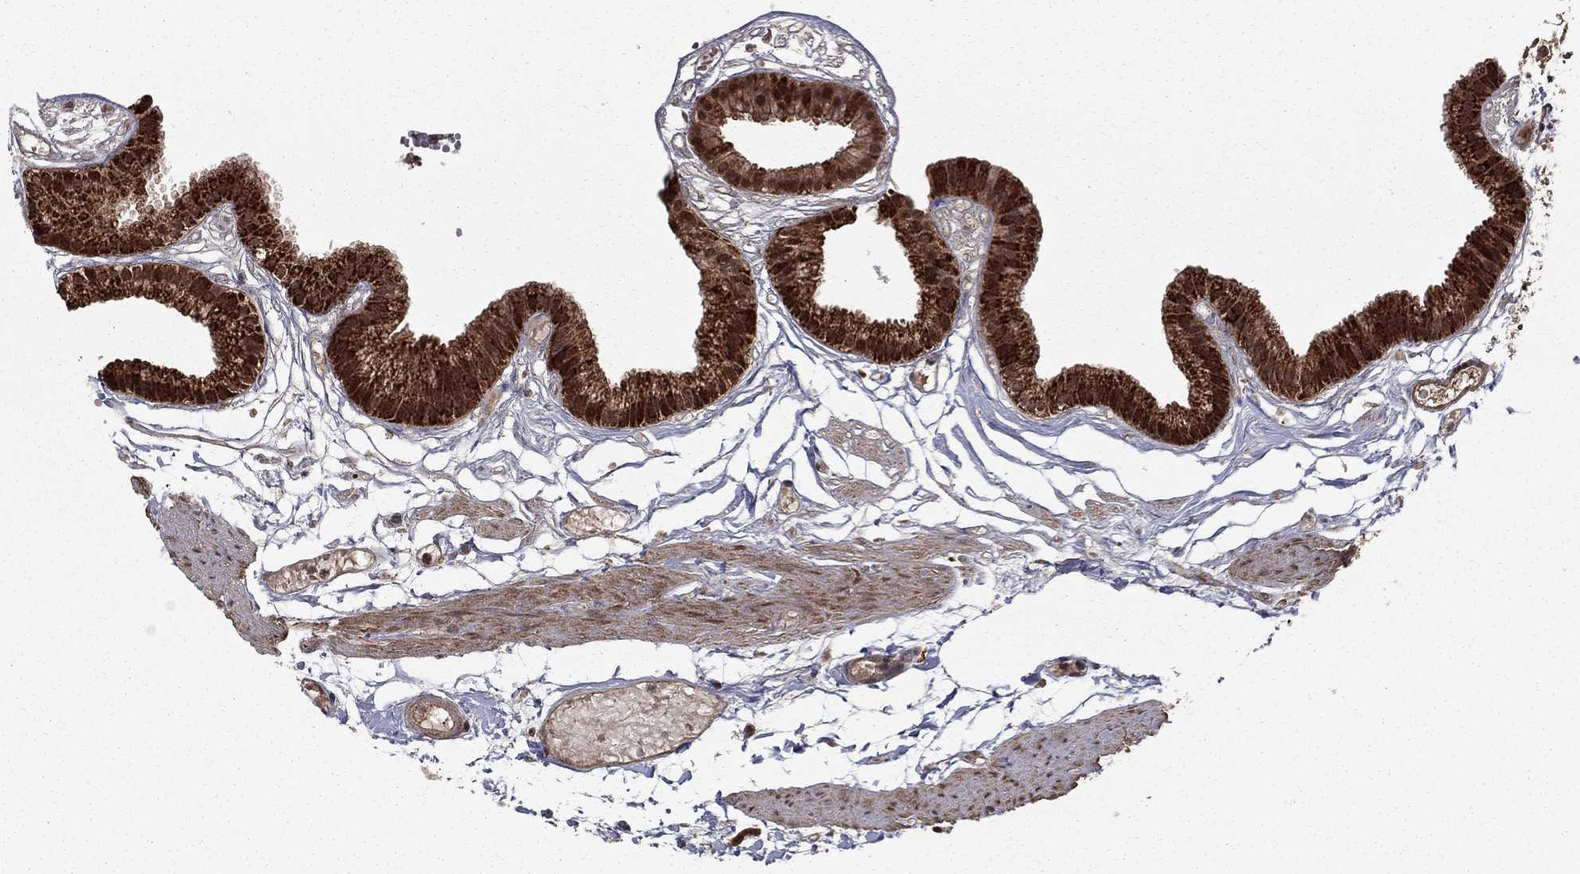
{"staining": {"intensity": "strong", "quantity": ">75%", "location": "cytoplasmic/membranous"}, "tissue": "gallbladder", "cell_type": "Glandular cells", "image_type": "normal", "snomed": [{"axis": "morphology", "description": "Normal tissue, NOS"}, {"axis": "topography", "description": "Gallbladder"}], "caption": "A brown stain labels strong cytoplasmic/membranous positivity of a protein in glandular cells of benign human gallbladder. The staining was performed using DAB (3,3'-diaminobenzidine) to visualize the protein expression in brown, while the nuclei were stained in blue with hematoxylin (Magnification: 20x).", "gene": "ACOT13", "patient": {"sex": "female", "age": 45}}